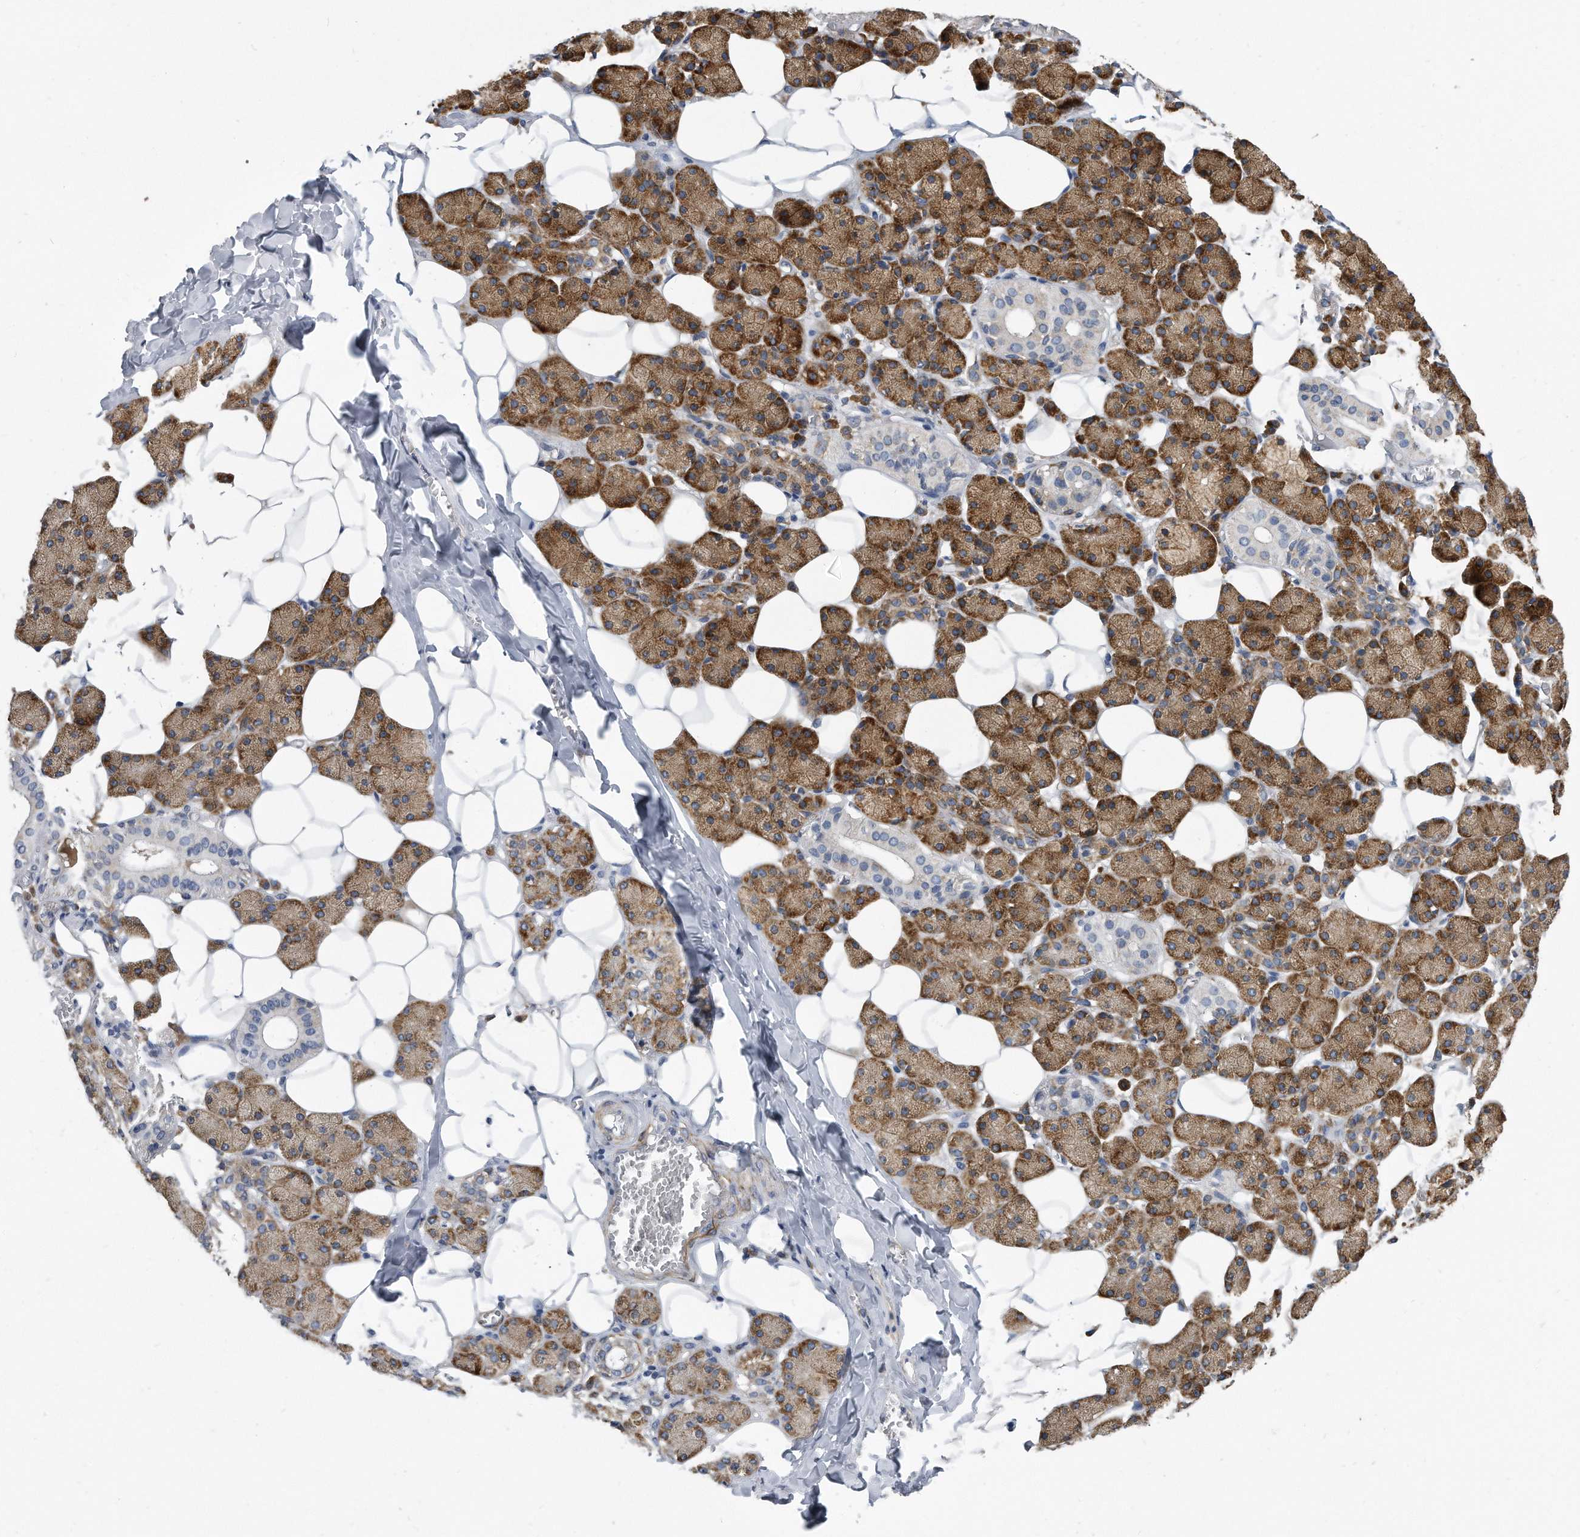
{"staining": {"intensity": "strong", "quantity": "25%-75%", "location": "cytoplasmic/membranous"}, "tissue": "salivary gland", "cell_type": "Glandular cells", "image_type": "normal", "snomed": [{"axis": "morphology", "description": "Normal tissue, NOS"}, {"axis": "topography", "description": "Salivary gland"}], "caption": "Immunohistochemical staining of normal human salivary gland exhibits high levels of strong cytoplasmic/membranous positivity in about 25%-75% of glandular cells. (IHC, brightfield microscopy, high magnification).", "gene": "EIF2B4", "patient": {"sex": "female", "age": 33}}